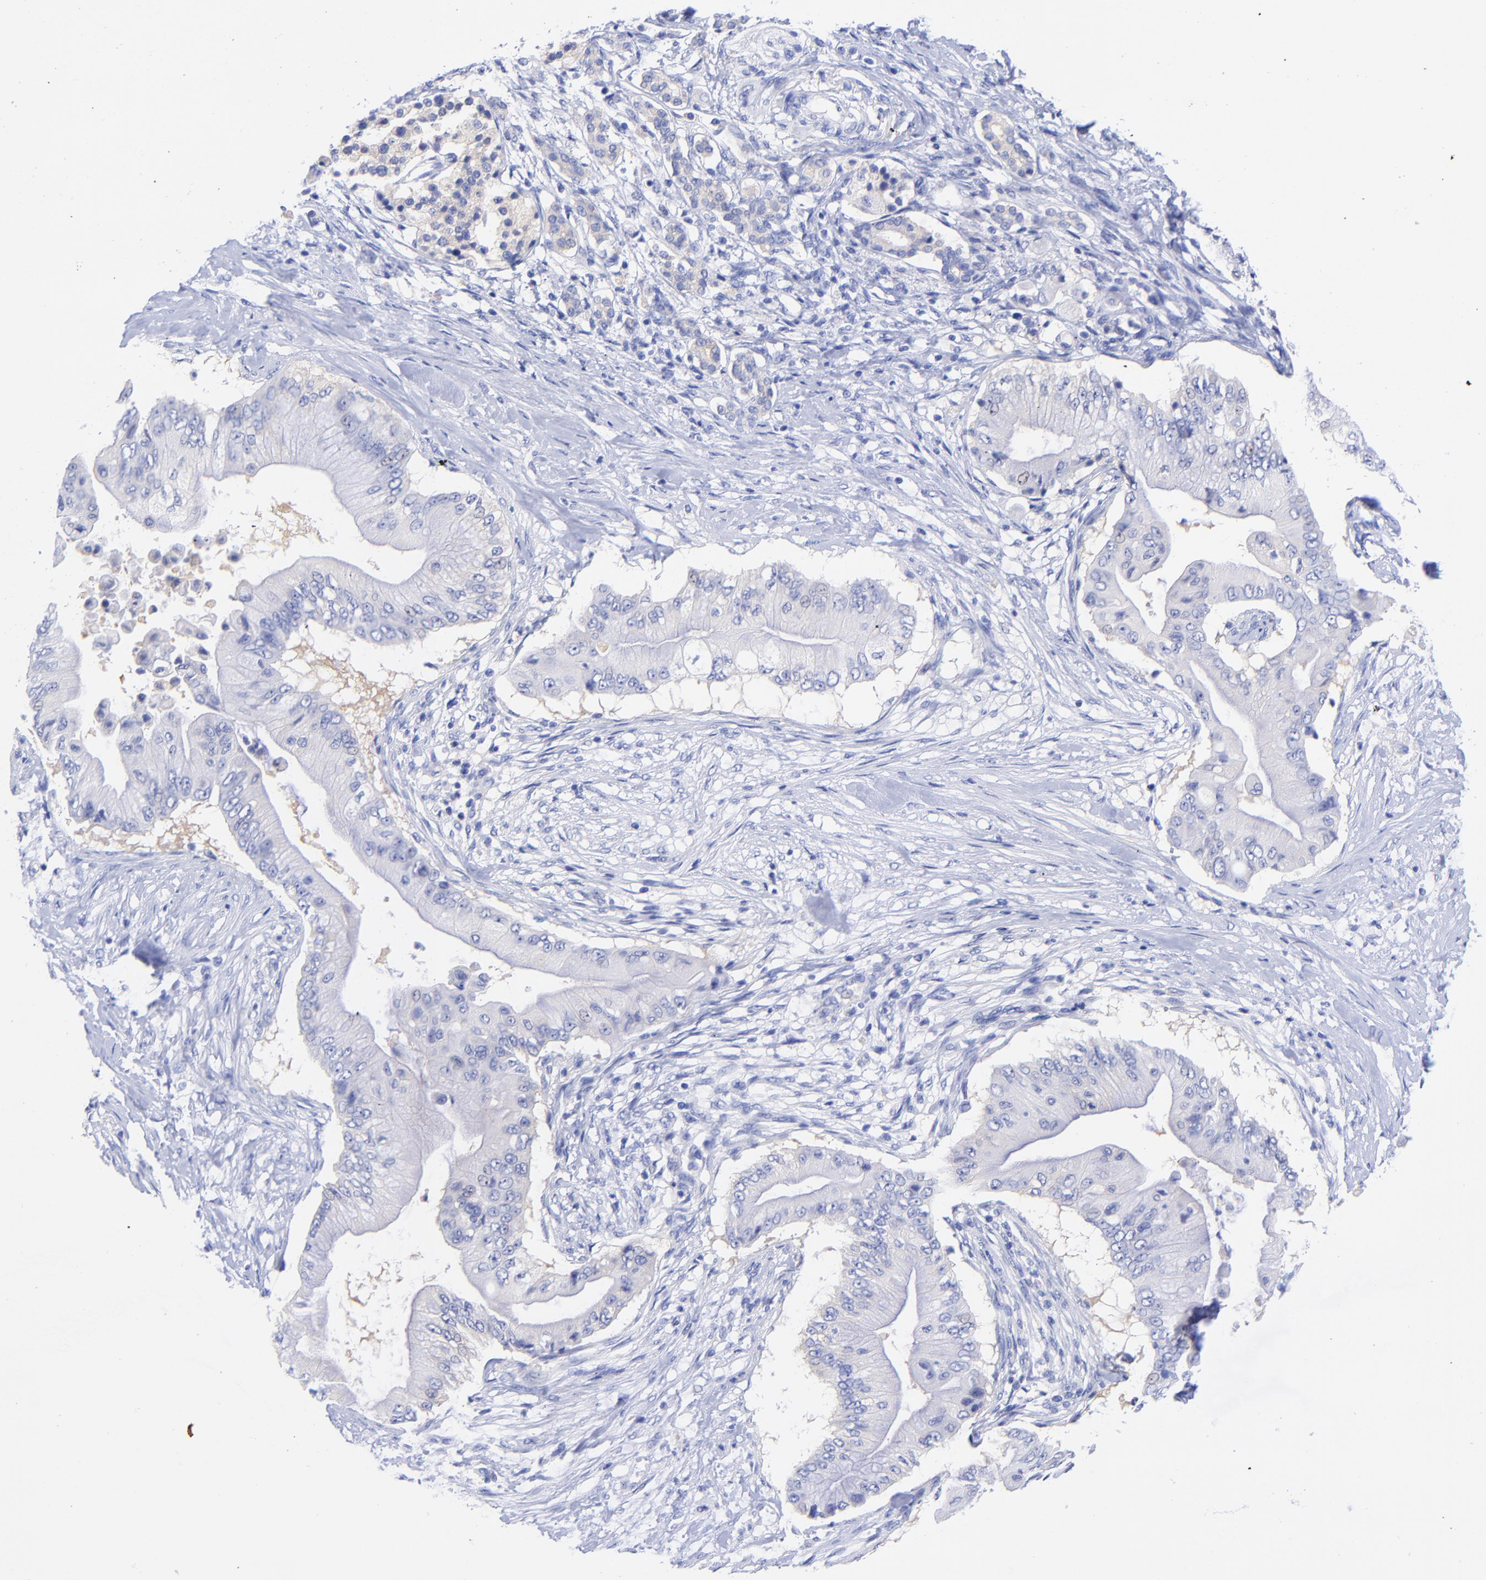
{"staining": {"intensity": "negative", "quantity": "none", "location": "none"}, "tissue": "pancreatic cancer", "cell_type": "Tumor cells", "image_type": "cancer", "snomed": [{"axis": "morphology", "description": "Adenocarcinoma, NOS"}, {"axis": "topography", "description": "Pancreas"}], "caption": "Tumor cells are negative for brown protein staining in pancreatic cancer (adenocarcinoma).", "gene": "GPHN", "patient": {"sex": "male", "age": 62}}